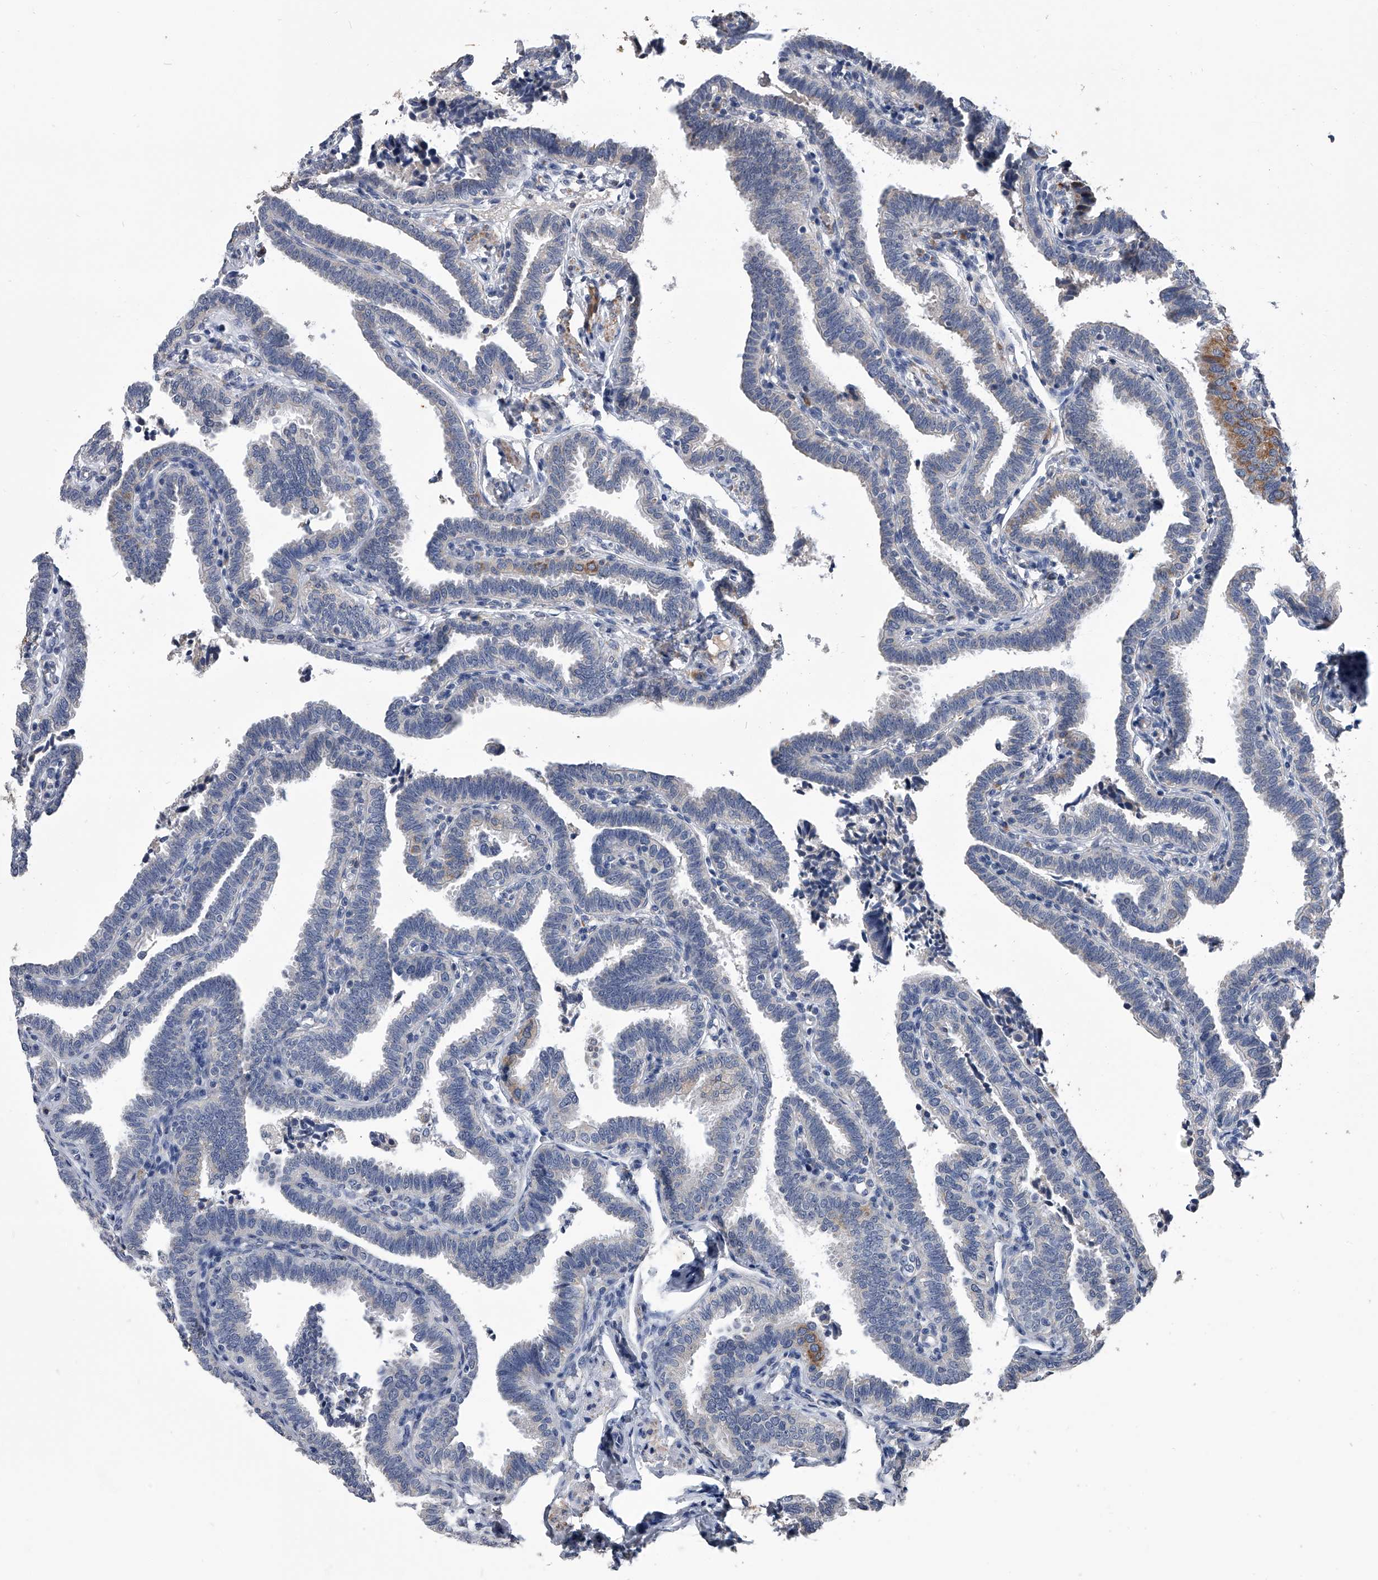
{"staining": {"intensity": "negative", "quantity": "none", "location": "none"}, "tissue": "fallopian tube", "cell_type": "Glandular cells", "image_type": "normal", "snomed": [{"axis": "morphology", "description": "Normal tissue, NOS"}, {"axis": "topography", "description": "Fallopian tube"}], "caption": "Immunohistochemical staining of unremarkable fallopian tube reveals no significant expression in glandular cells.", "gene": "OAT", "patient": {"sex": "female", "age": 39}}